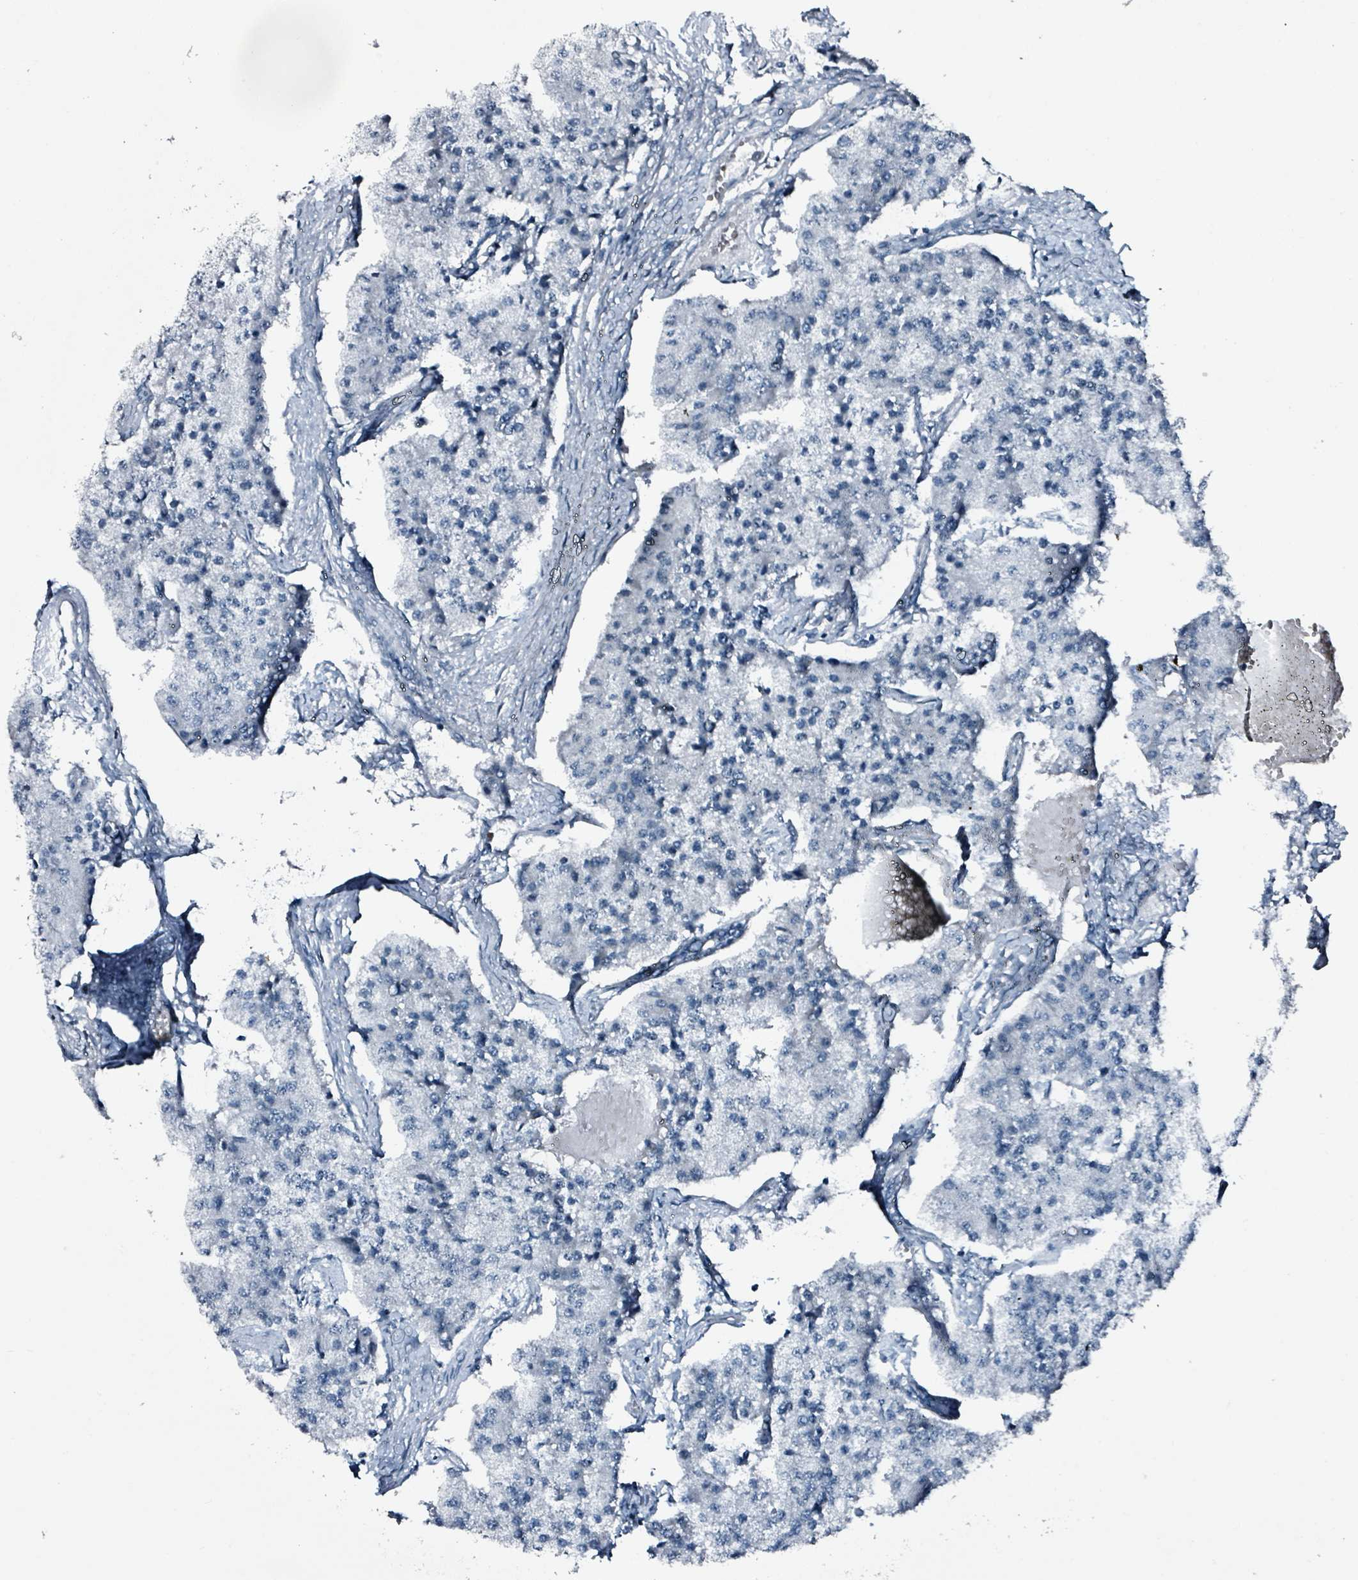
{"staining": {"intensity": "negative", "quantity": "none", "location": "none"}, "tissue": "carcinoid", "cell_type": "Tumor cells", "image_type": "cancer", "snomed": [{"axis": "morphology", "description": "Carcinoid, malignant, NOS"}, {"axis": "topography", "description": "Colon"}], "caption": "Carcinoid was stained to show a protein in brown. There is no significant staining in tumor cells. (DAB immunohistochemistry (IHC) with hematoxylin counter stain).", "gene": "CA9", "patient": {"sex": "female", "age": 52}}